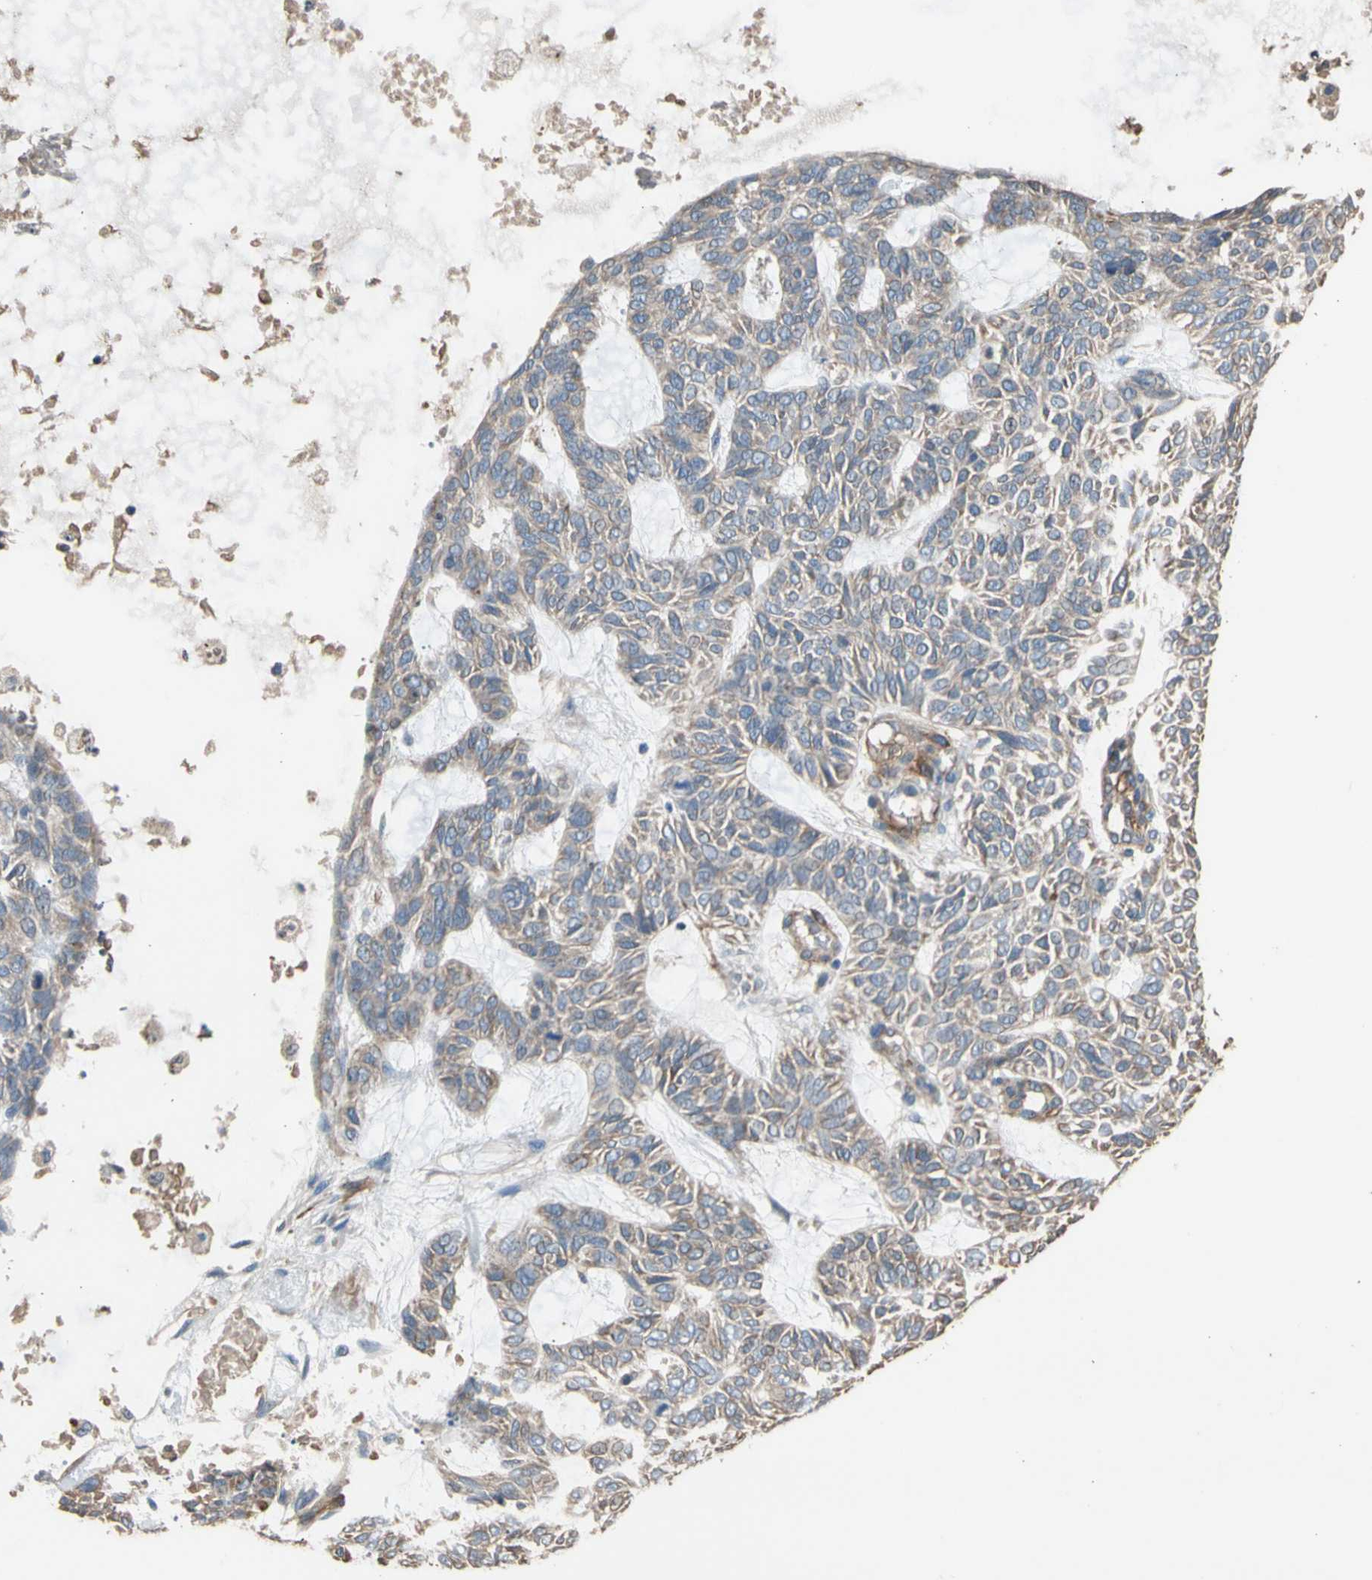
{"staining": {"intensity": "weak", "quantity": "25%-75%", "location": "cytoplasmic/membranous"}, "tissue": "skin cancer", "cell_type": "Tumor cells", "image_type": "cancer", "snomed": [{"axis": "morphology", "description": "Basal cell carcinoma"}, {"axis": "topography", "description": "Skin"}], "caption": "Protein positivity by immunohistochemistry reveals weak cytoplasmic/membranous expression in approximately 25%-75% of tumor cells in skin cancer.", "gene": "SUSD2", "patient": {"sex": "male", "age": 87}}